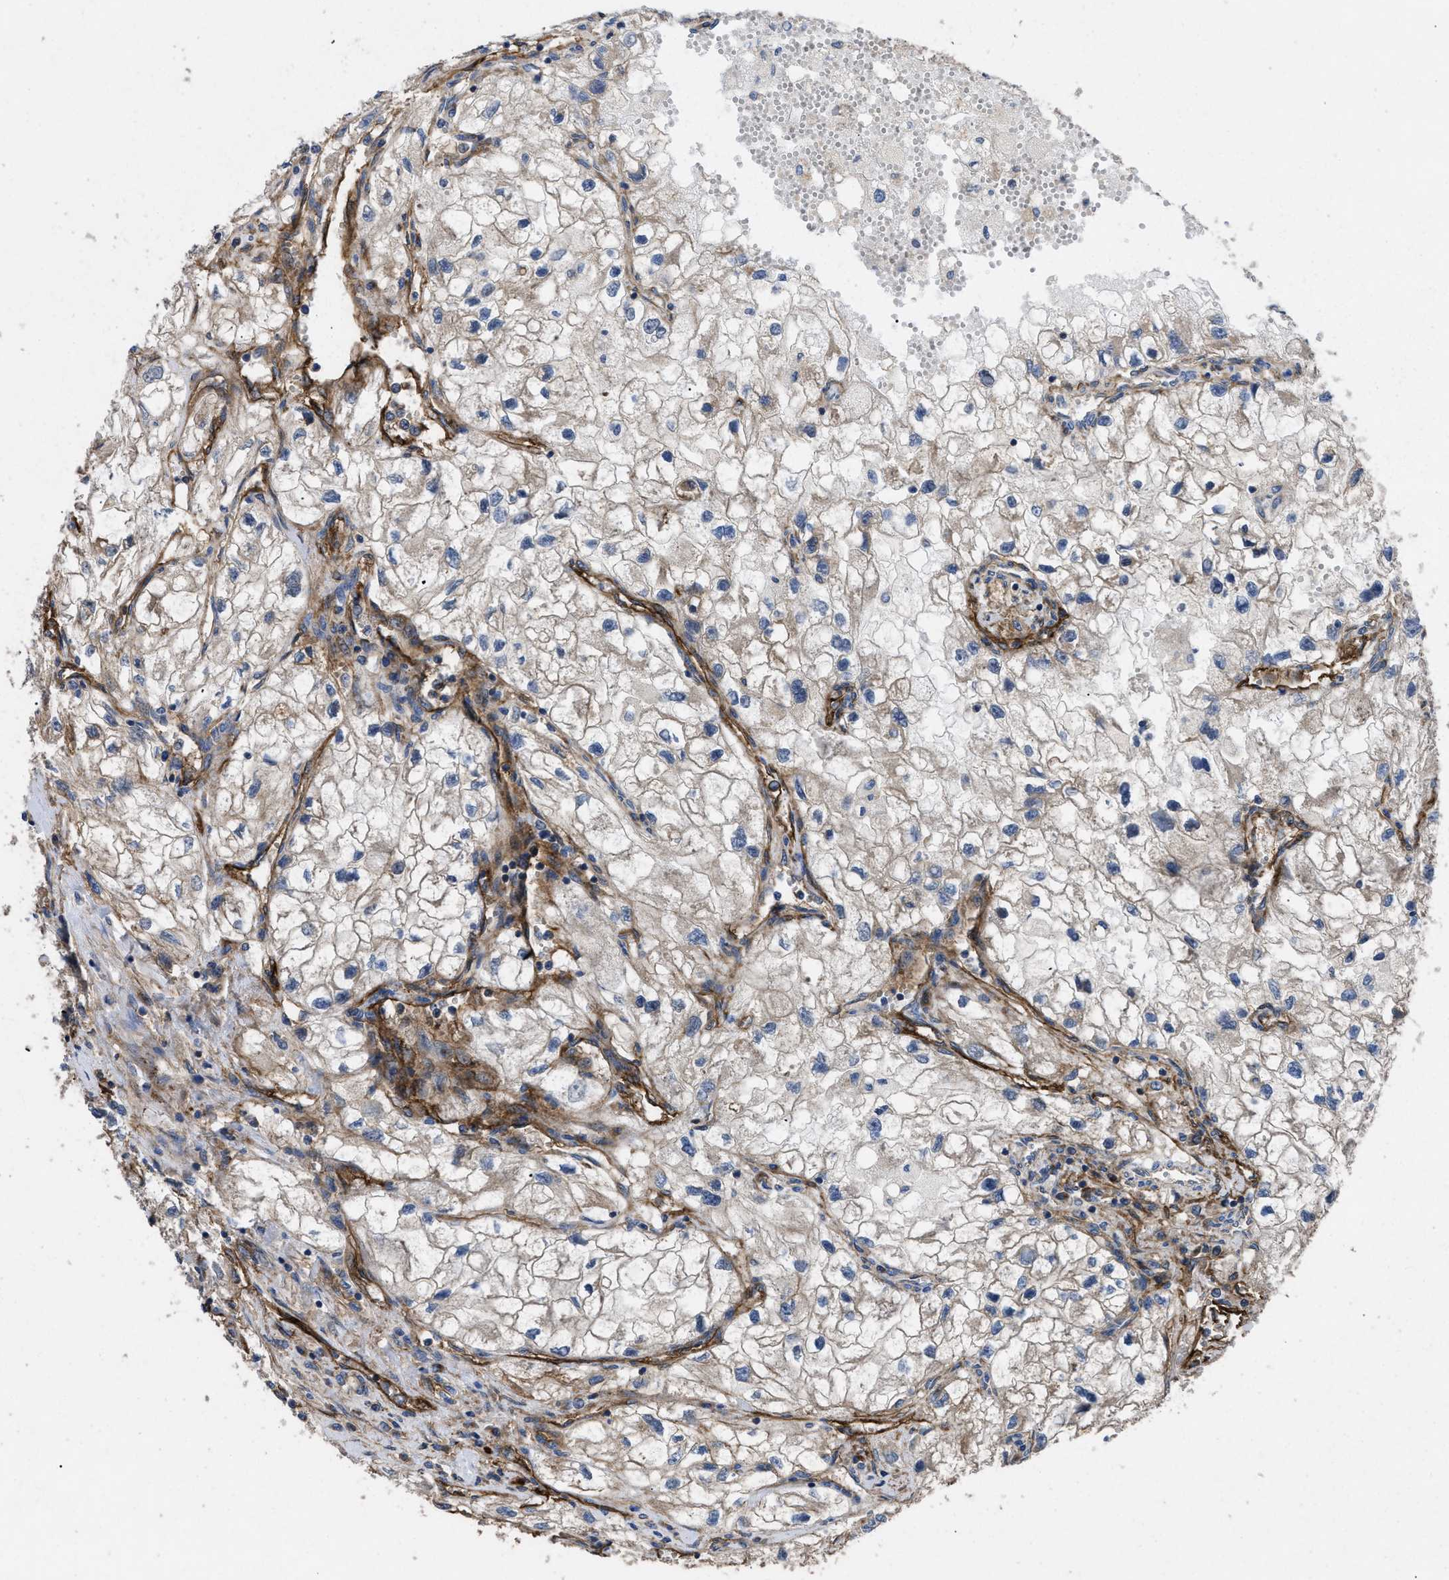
{"staining": {"intensity": "negative", "quantity": "none", "location": "none"}, "tissue": "renal cancer", "cell_type": "Tumor cells", "image_type": "cancer", "snomed": [{"axis": "morphology", "description": "Adenocarcinoma, NOS"}, {"axis": "topography", "description": "Kidney"}], "caption": "Immunohistochemical staining of human renal adenocarcinoma reveals no significant expression in tumor cells.", "gene": "NT5E", "patient": {"sex": "female", "age": 70}}